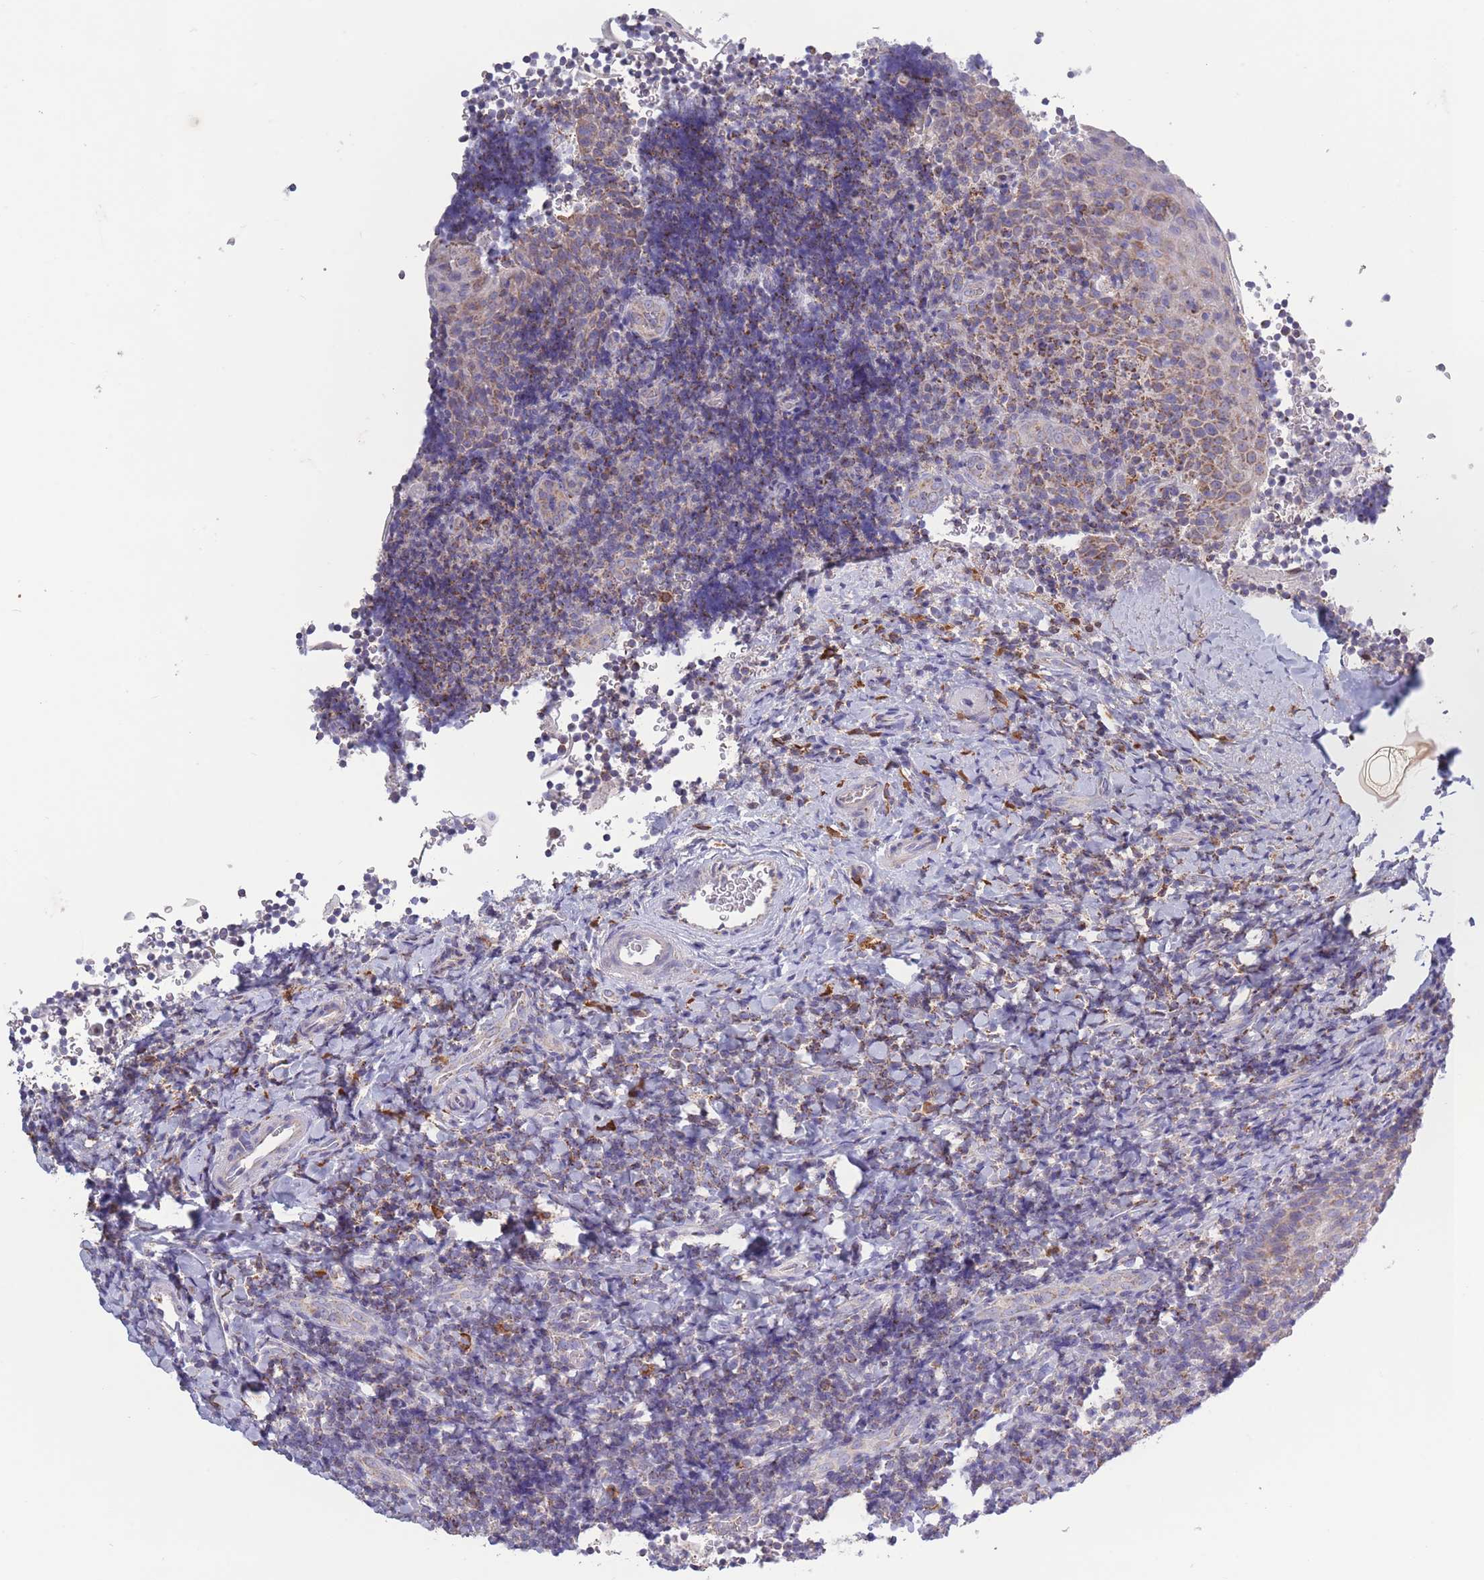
{"staining": {"intensity": "weak", "quantity": "25%-75%", "location": "cytoplasmic/membranous"}, "tissue": "tonsil", "cell_type": "Germinal center cells", "image_type": "normal", "snomed": [{"axis": "morphology", "description": "Normal tissue, NOS"}, {"axis": "topography", "description": "Tonsil"}], "caption": "High-power microscopy captured an immunohistochemistry histopathology image of benign tonsil, revealing weak cytoplasmic/membranous staining in about 25%-75% of germinal center cells. Nuclei are stained in blue.", "gene": "PDHA1", "patient": {"sex": "male", "age": 27}}